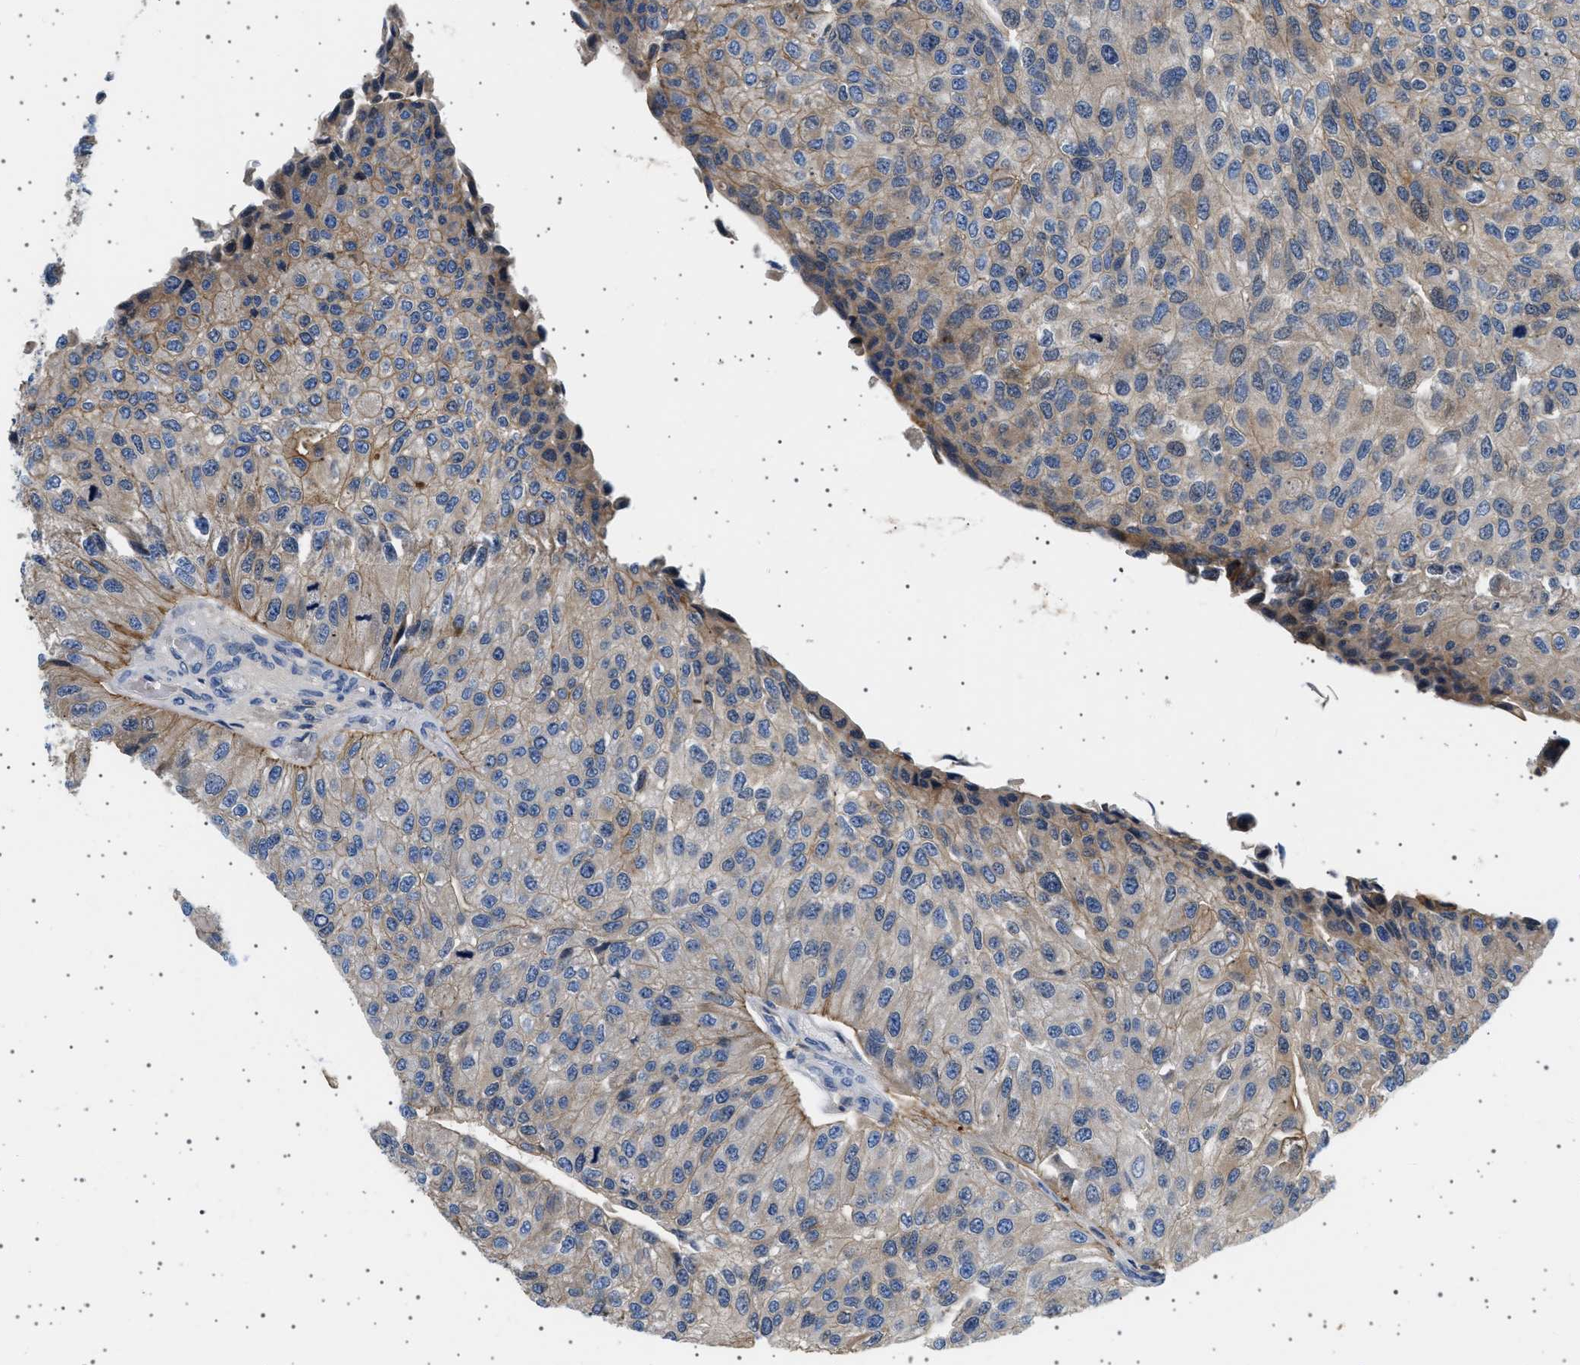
{"staining": {"intensity": "moderate", "quantity": "<25%", "location": "cytoplasmic/membranous"}, "tissue": "urothelial cancer", "cell_type": "Tumor cells", "image_type": "cancer", "snomed": [{"axis": "morphology", "description": "Urothelial carcinoma, High grade"}, {"axis": "topography", "description": "Kidney"}, {"axis": "topography", "description": "Urinary bladder"}], "caption": "Immunohistochemical staining of human urothelial cancer displays low levels of moderate cytoplasmic/membranous positivity in about <25% of tumor cells. The staining was performed using DAB (3,3'-diaminobenzidine), with brown indicating positive protein expression. Nuclei are stained blue with hematoxylin.", "gene": "PLPP6", "patient": {"sex": "male", "age": 77}}